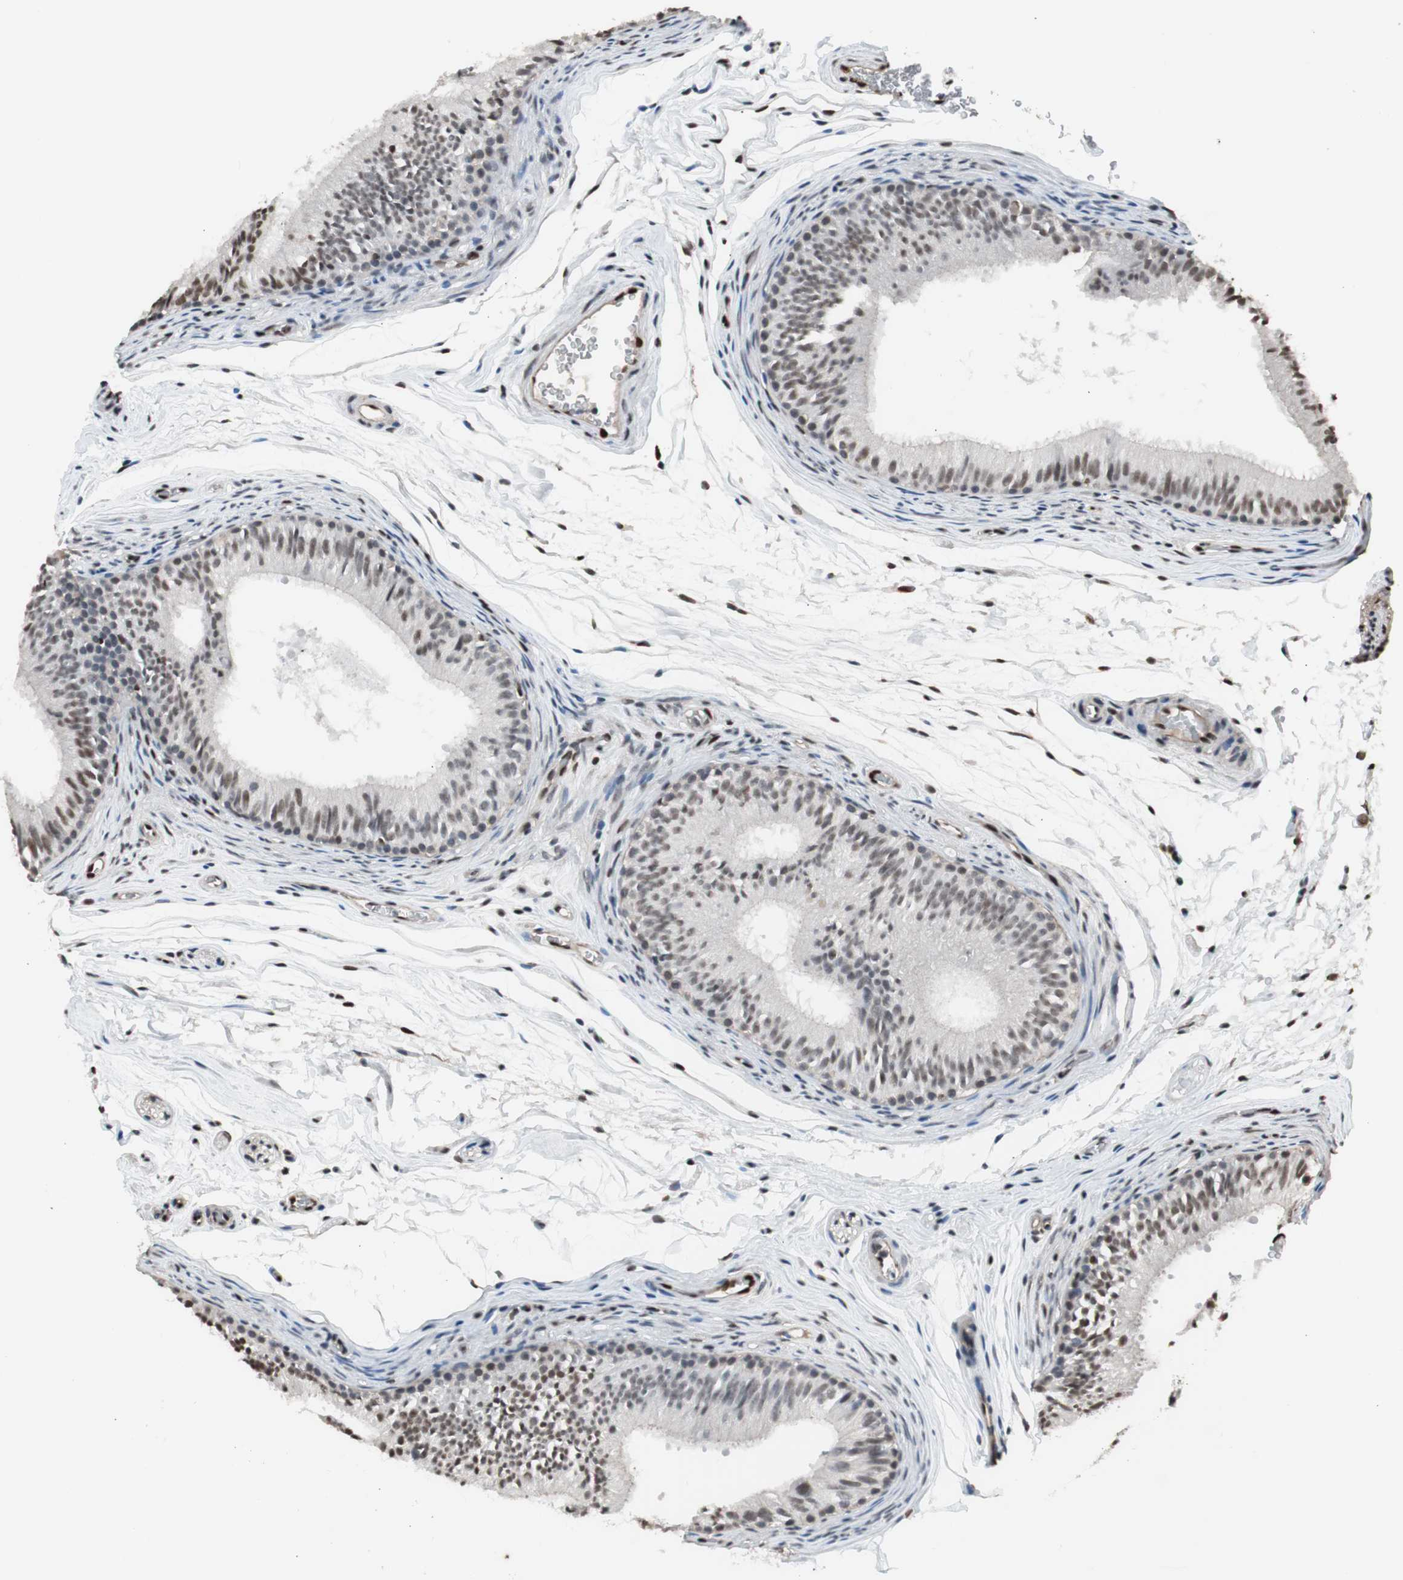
{"staining": {"intensity": "moderate", "quantity": "25%-75%", "location": "nuclear"}, "tissue": "epididymis", "cell_type": "Glandular cells", "image_type": "normal", "snomed": [{"axis": "morphology", "description": "Normal tissue, NOS"}, {"axis": "topography", "description": "Epididymis"}], "caption": "An image showing moderate nuclear expression in about 25%-75% of glandular cells in unremarkable epididymis, as visualized by brown immunohistochemical staining.", "gene": "PML", "patient": {"sex": "male", "age": 36}}